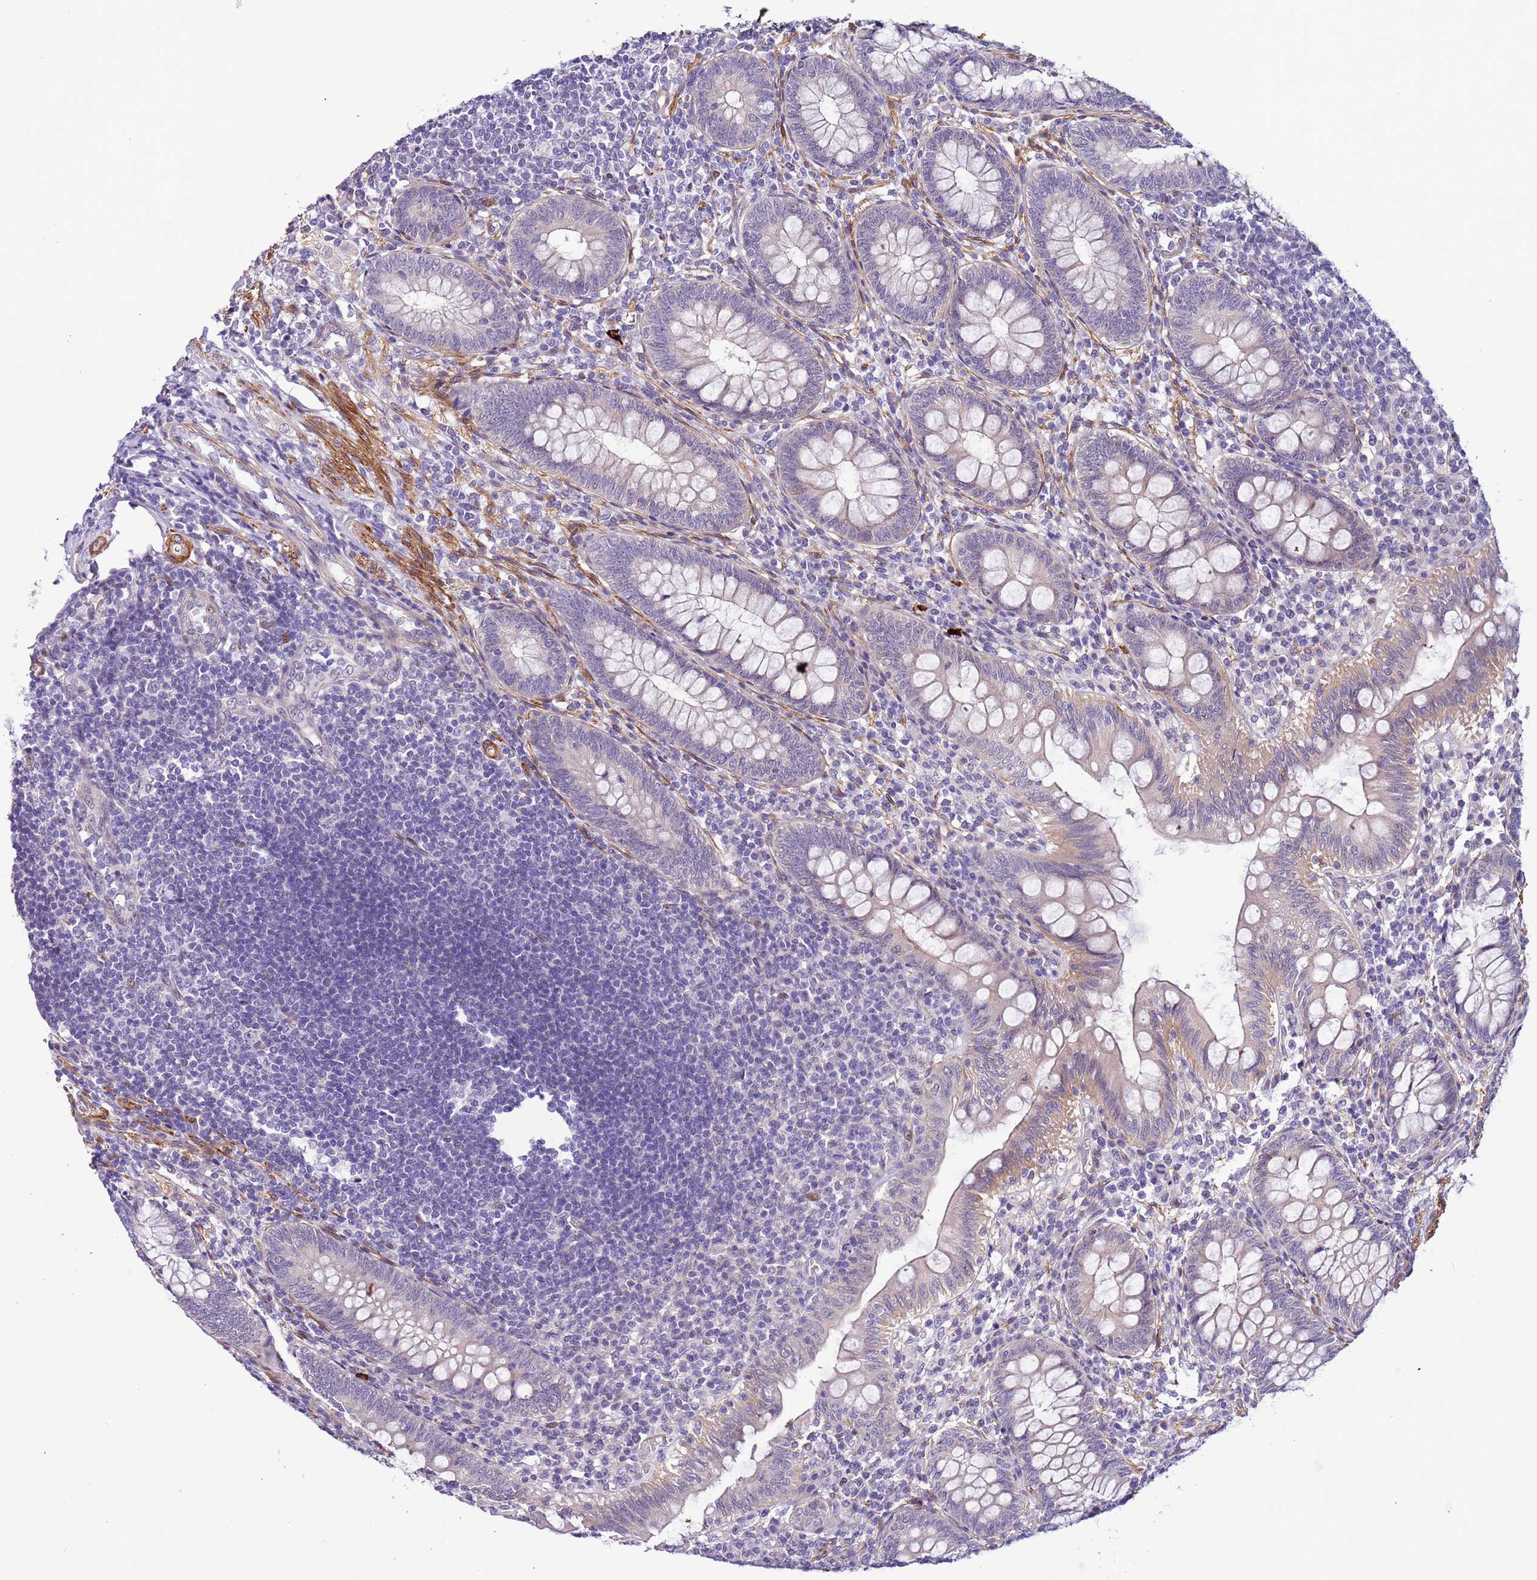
{"staining": {"intensity": "weak", "quantity": "<25%", "location": "cytoplasmic/membranous"}, "tissue": "appendix", "cell_type": "Glandular cells", "image_type": "normal", "snomed": [{"axis": "morphology", "description": "Normal tissue, NOS"}, {"axis": "topography", "description": "Appendix"}], "caption": "This histopathology image is of normal appendix stained with immunohistochemistry to label a protein in brown with the nuclei are counter-stained blue. There is no expression in glandular cells.", "gene": "PLEKHH1", "patient": {"sex": "male", "age": 14}}